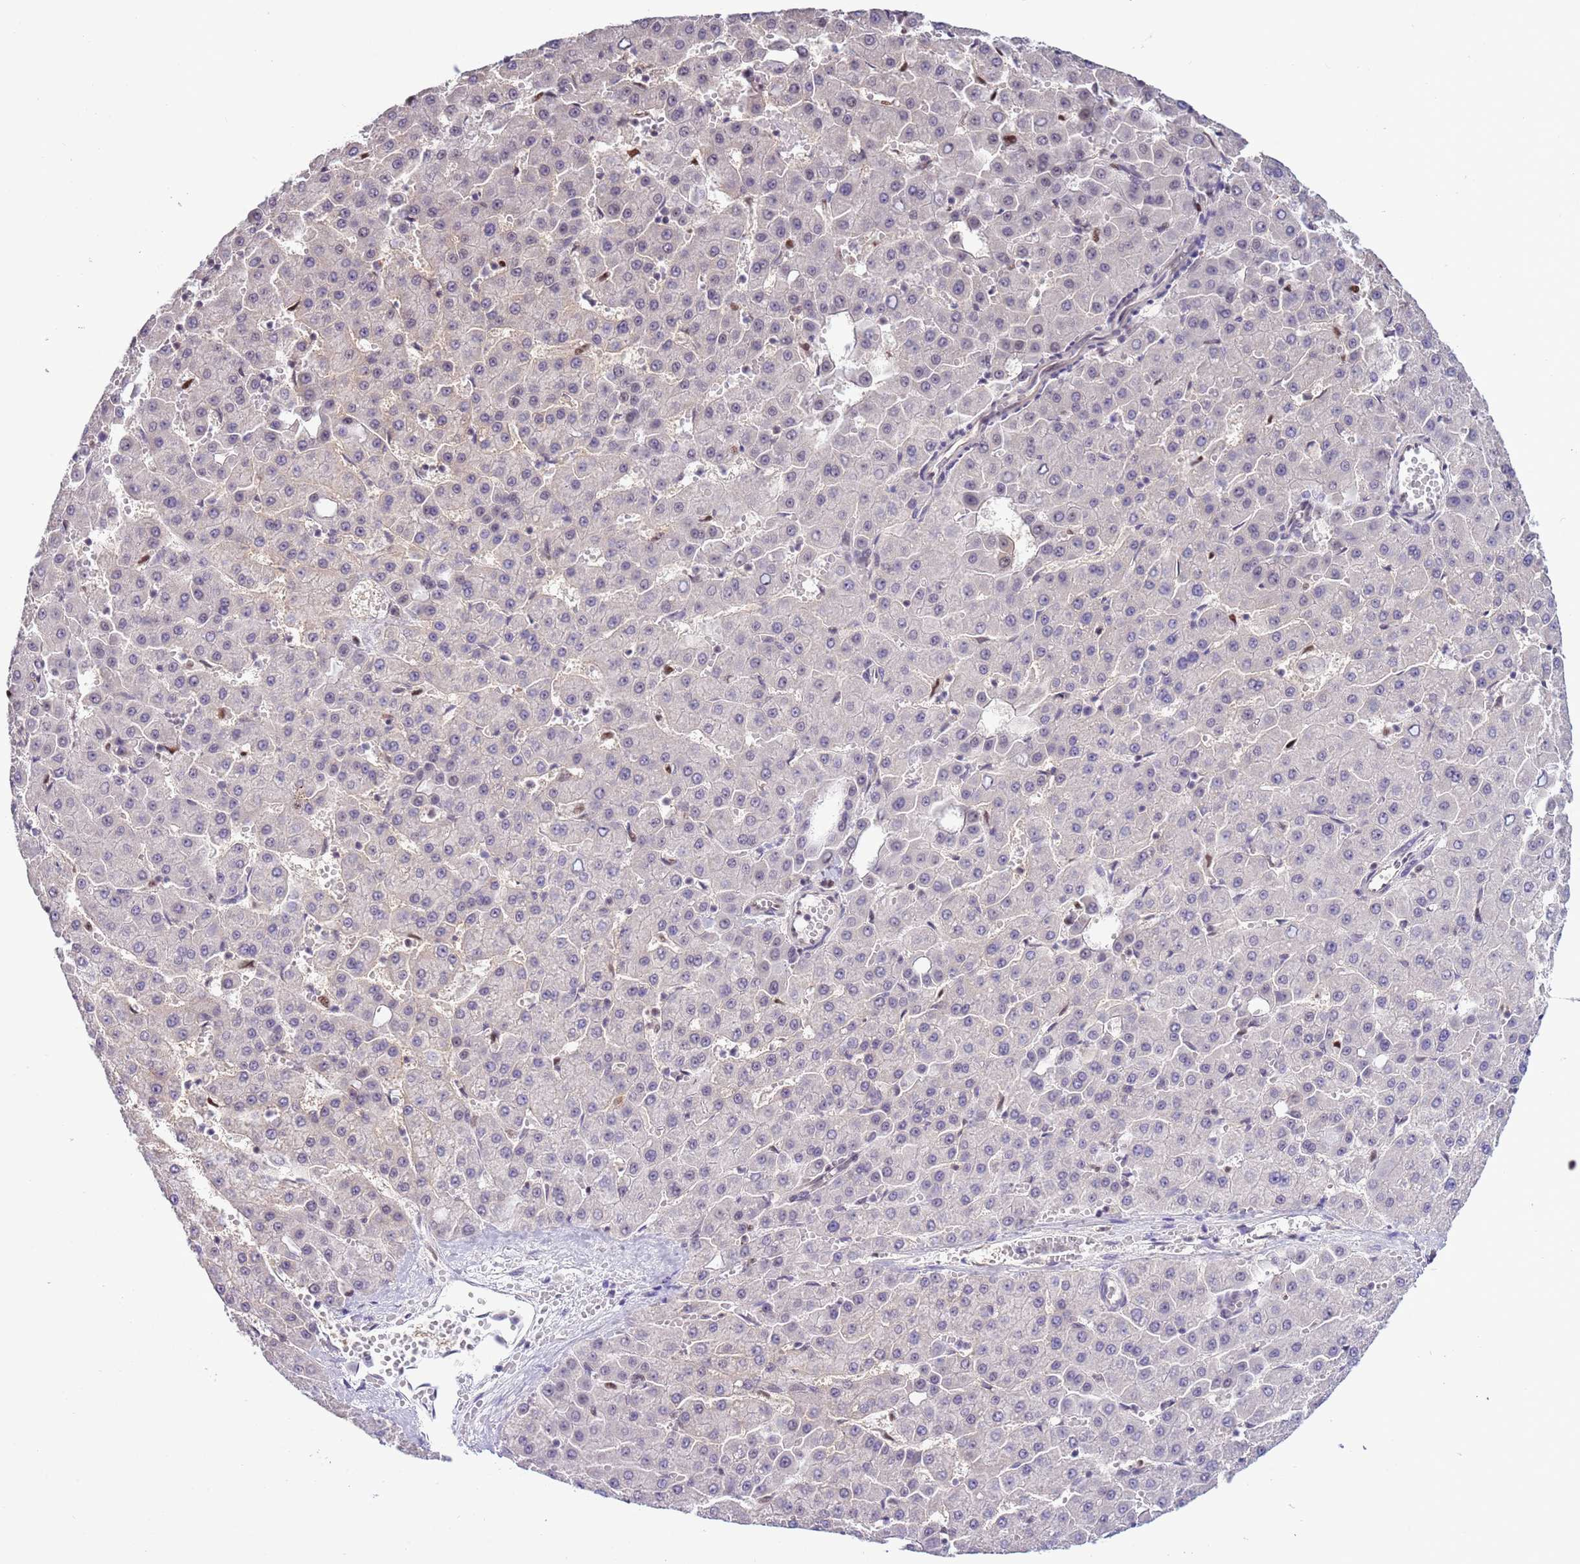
{"staining": {"intensity": "negative", "quantity": "none", "location": "none"}, "tissue": "liver cancer", "cell_type": "Tumor cells", "image_type": "cancer", "snomed": [{"axis": "morphology", "description": "Carcinoma, Hepatocellular, NOS"}, {"axis": "topography", "description": "Liver"}], "caption": "The histopathology image exhibits no staining of tumor cells in liver cancer. (Brightfield microscopy of DAB (3,3'-diaminobenzidine) IHC at high magnification).", "gene": "PRPF6", "patient": {"sex": "male", "age": 47}}